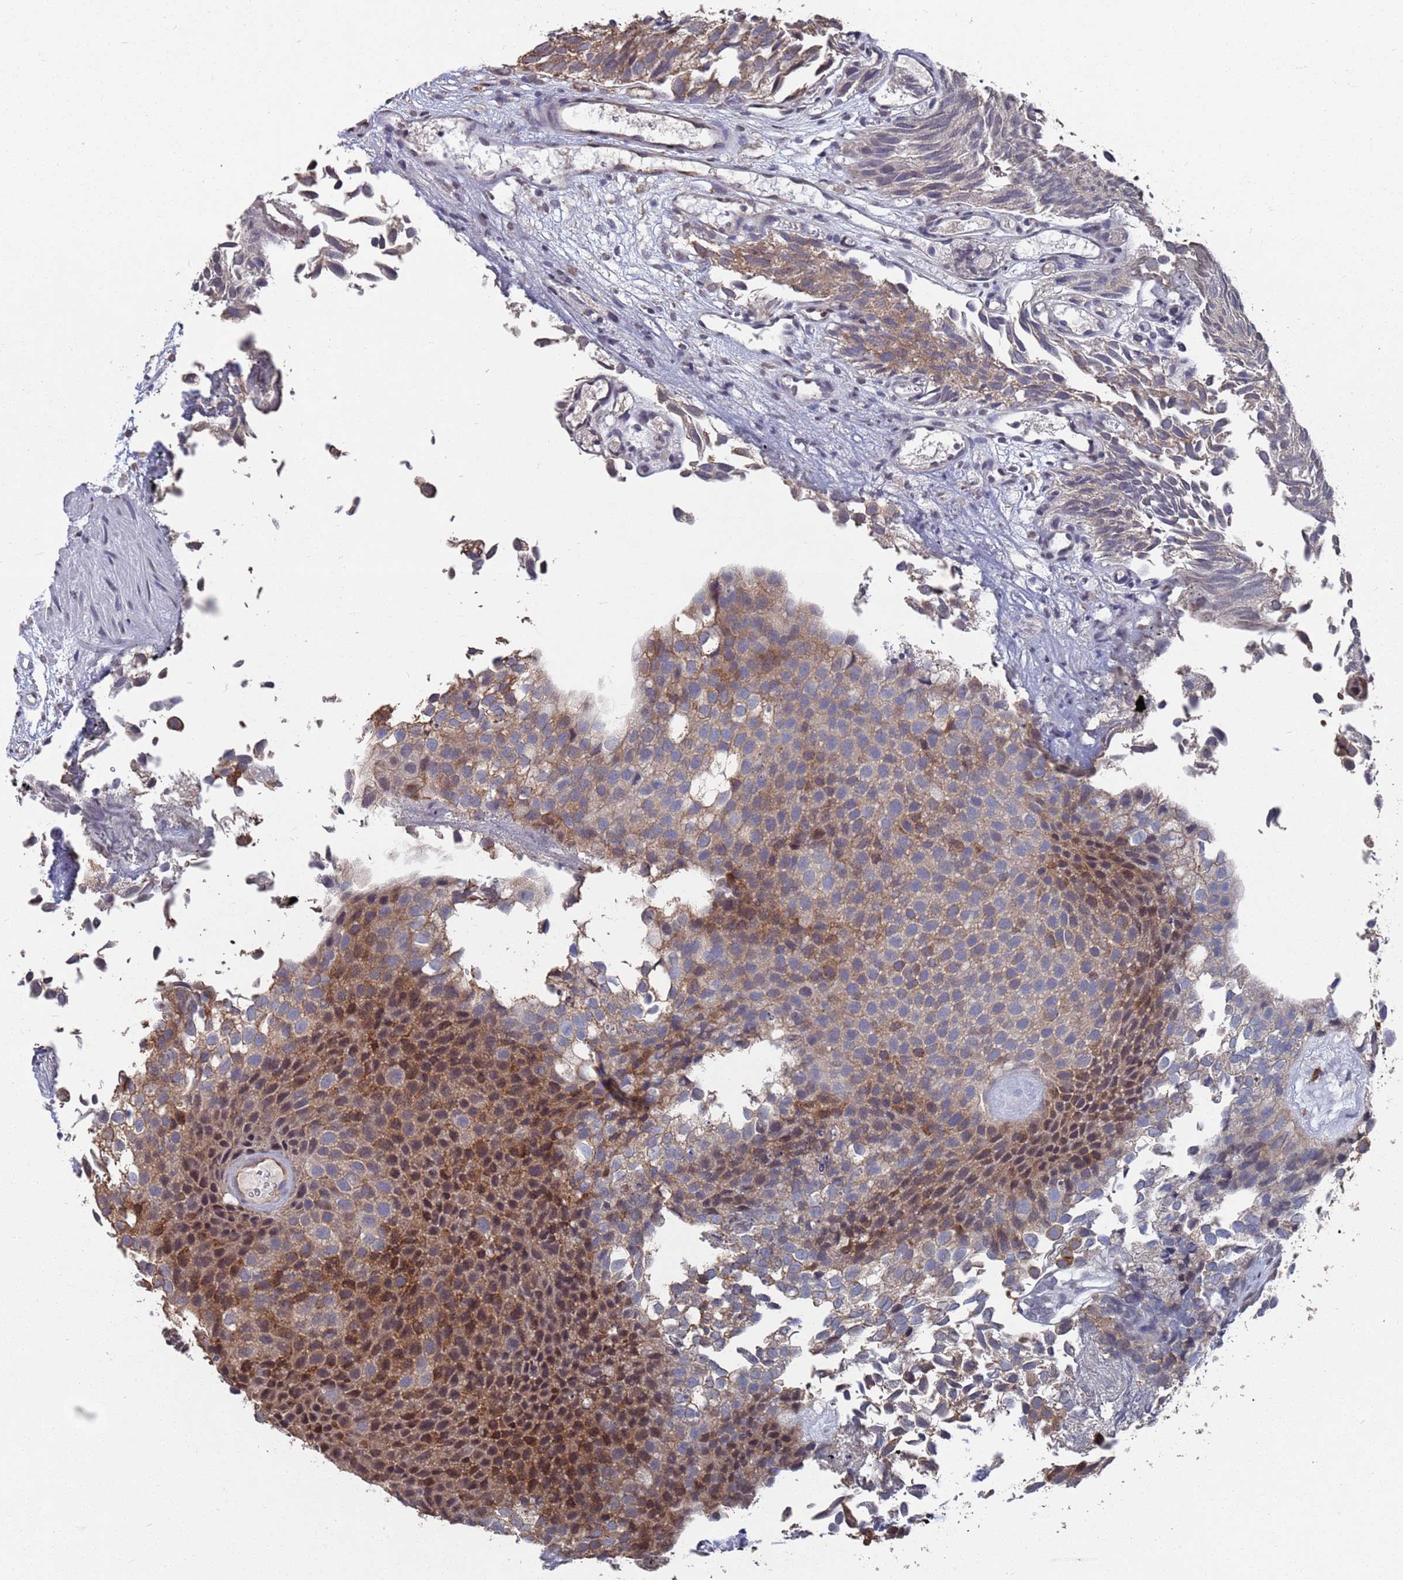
{"staining": {"intensity": "moderate", "quantity": "25%-75%", "location": "cytoplasmic/membranous,nuclear"}, "tissue": "urothelial cancer", "cell_type": "Tumor cells", "image_type": "cancer", "snomed": [{"axis": "morphology", "description": "Urothelial carcinoma, Low grade"}, {"axis": "topography", "description": "Urinary bladder"}], "caption": "Protein staining displays moderate cytoplasmic/membranous and nuclear staining in about 25%-75% of tumor cells in urothelial carcinoma (low-grade).", "gene": "CFAP119", "patient": {"sex": "male", "age": 89}}